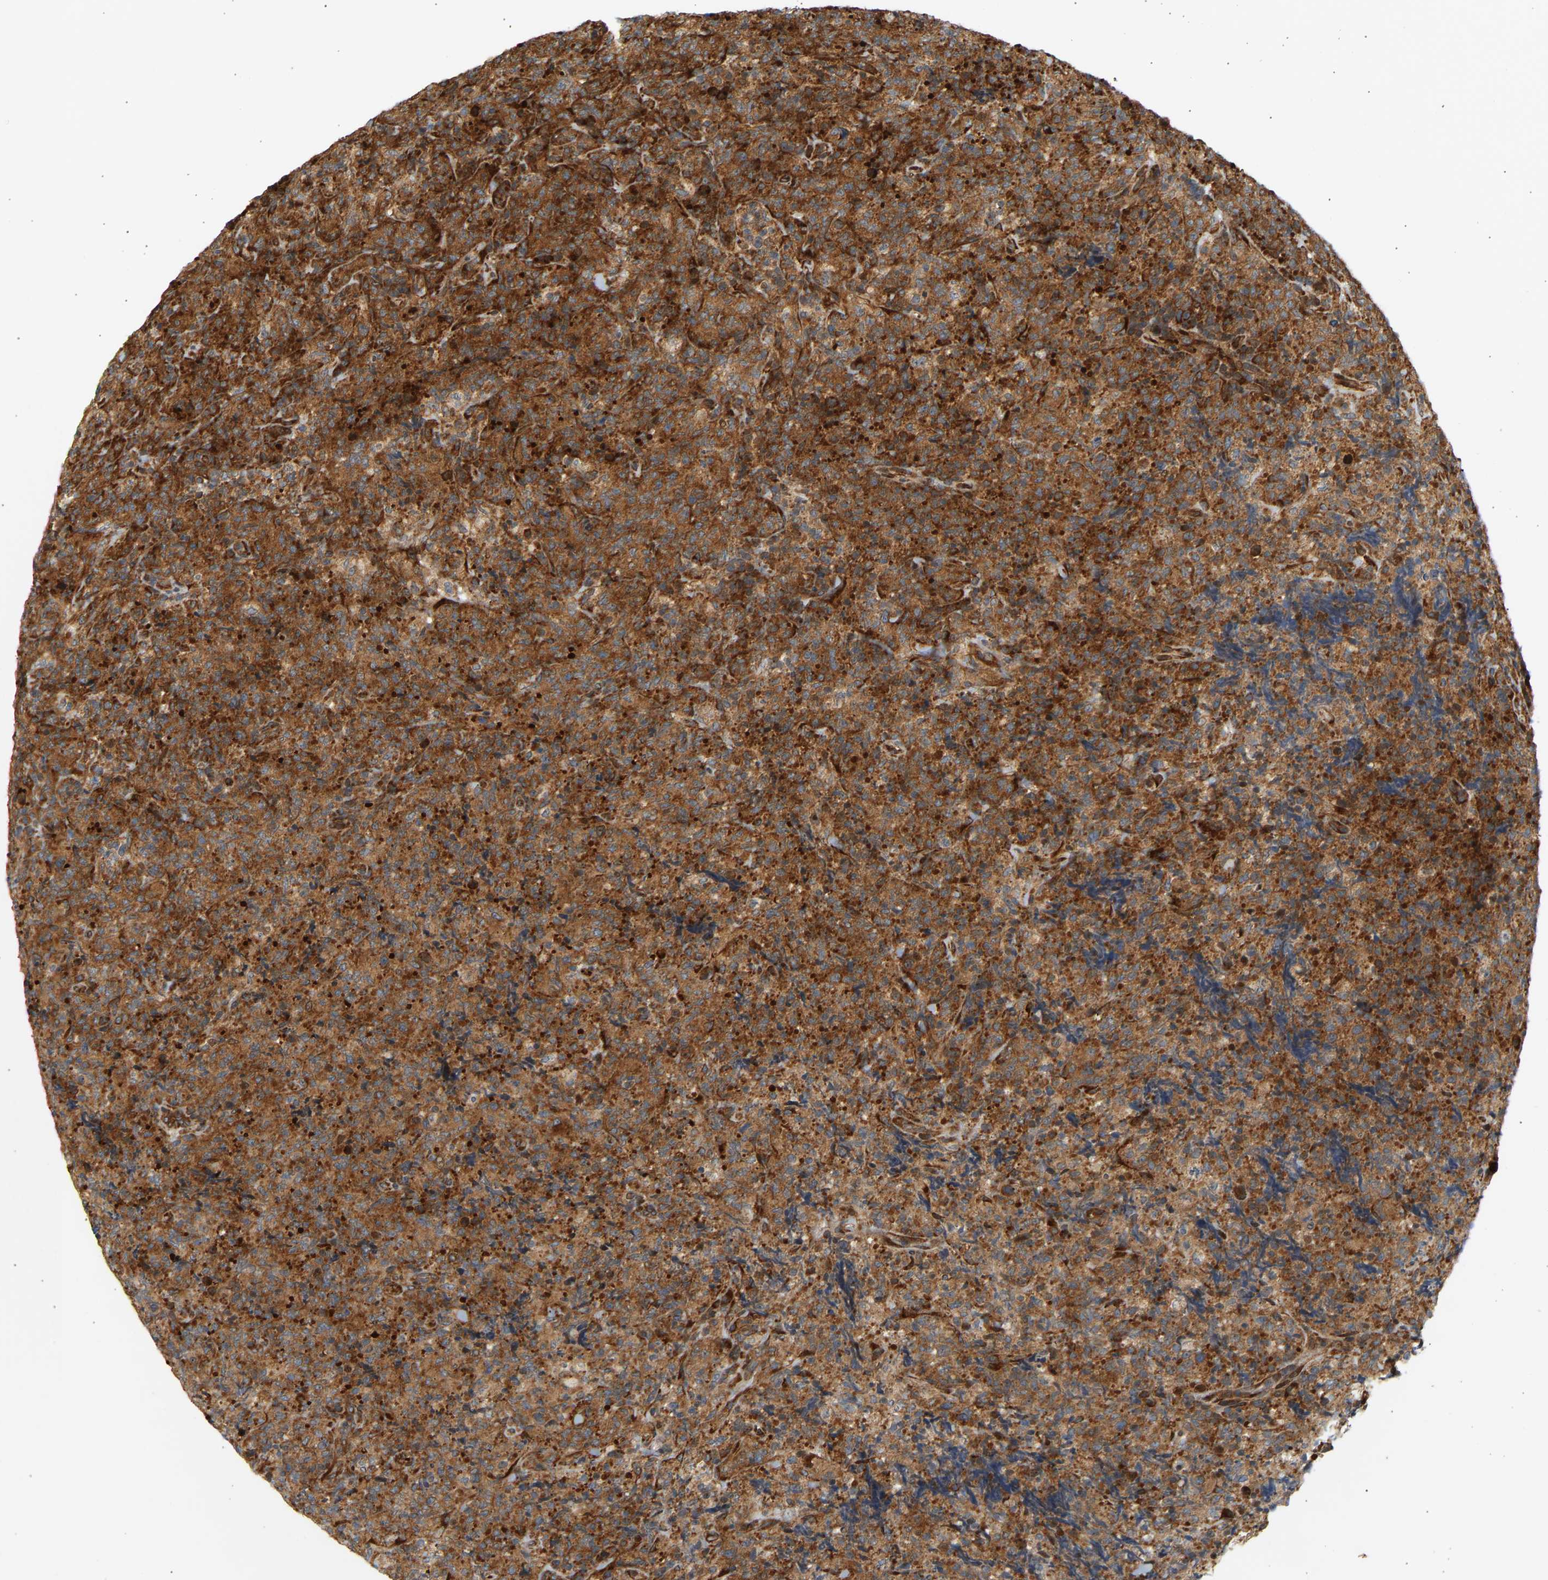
{"staining": {"intensity": "strong", "quantity": ">75%", "location": "cytoplasmic/membranous"}, "tissue": "lymphoma", "cell_type": "Tumor cells", "image_type": "cancer", "snomed": [{"axis": "morphology", "description": "Malignant lymphoma, non-Hodgkin's type, High grade"}, {"axis": "topography", "description": "Tonsil"}], "caption": "Strong cytoplasmic/membranous expression for a protein is appreciated in about >75% of tumor cells of malignant lymphoma, non-Hodgkin's type (high-grade) using IHC.", "gene": "RPS14", "patient": {"sex": "female", "age": 36}}